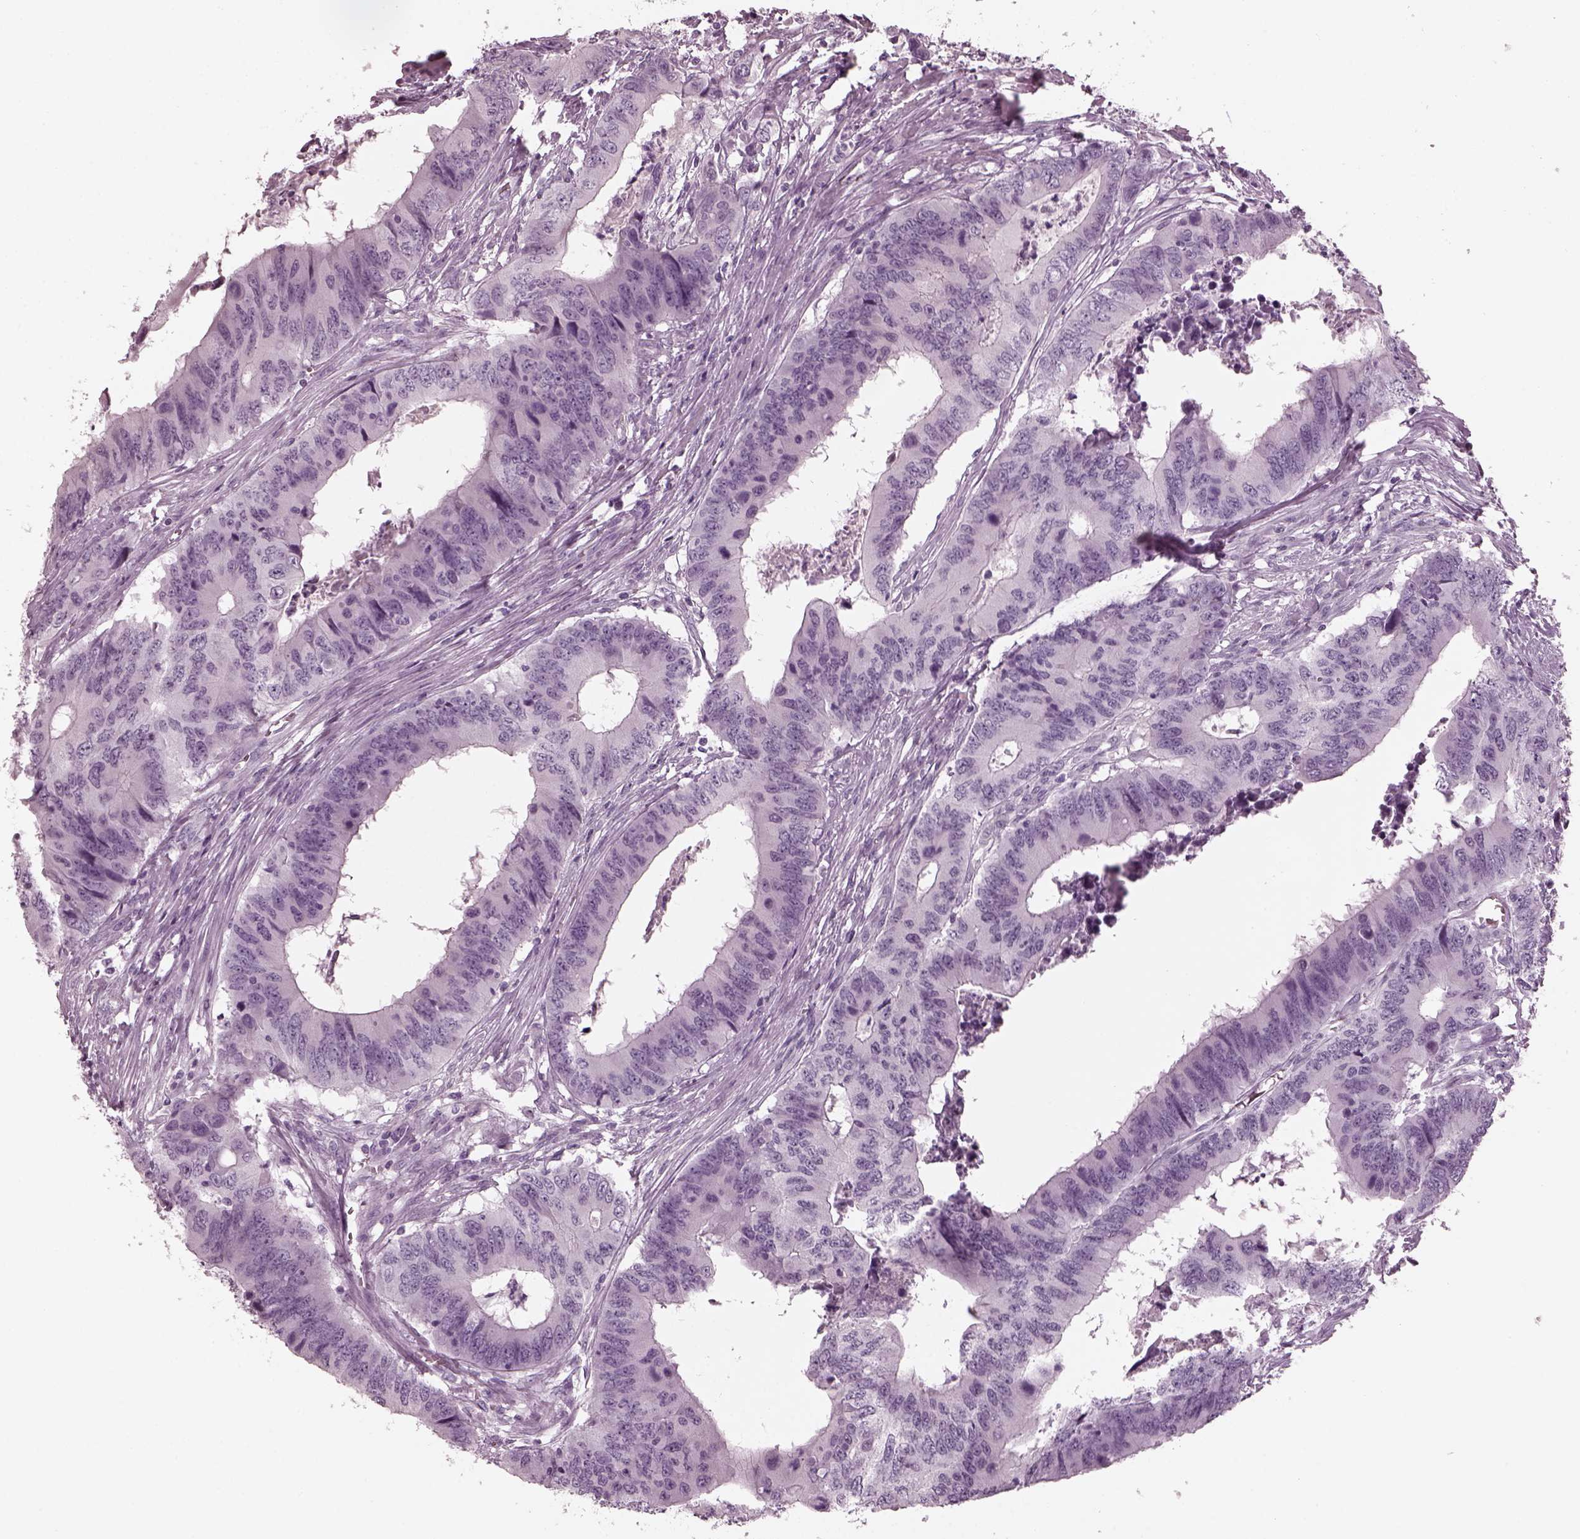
{"staining": {"intensity": "negative", "quantity": "none", "location": "none"}, "tissue": "colorectal cancer", "cell_type": "Tumor cells", "image_type": "cancer", "snomed": [{"axis": "morphology", "description": "Adenocarcinoma, NOS"}, {"axis": "topography", "description": "Colon"}], "caption": "An image of colorectal cancer (adenocarcinoma) stained for a protein reveals no brown staining in tumor cells.", "gene": "RCVRN", "patient": {"sex": "male", "age": 53}}